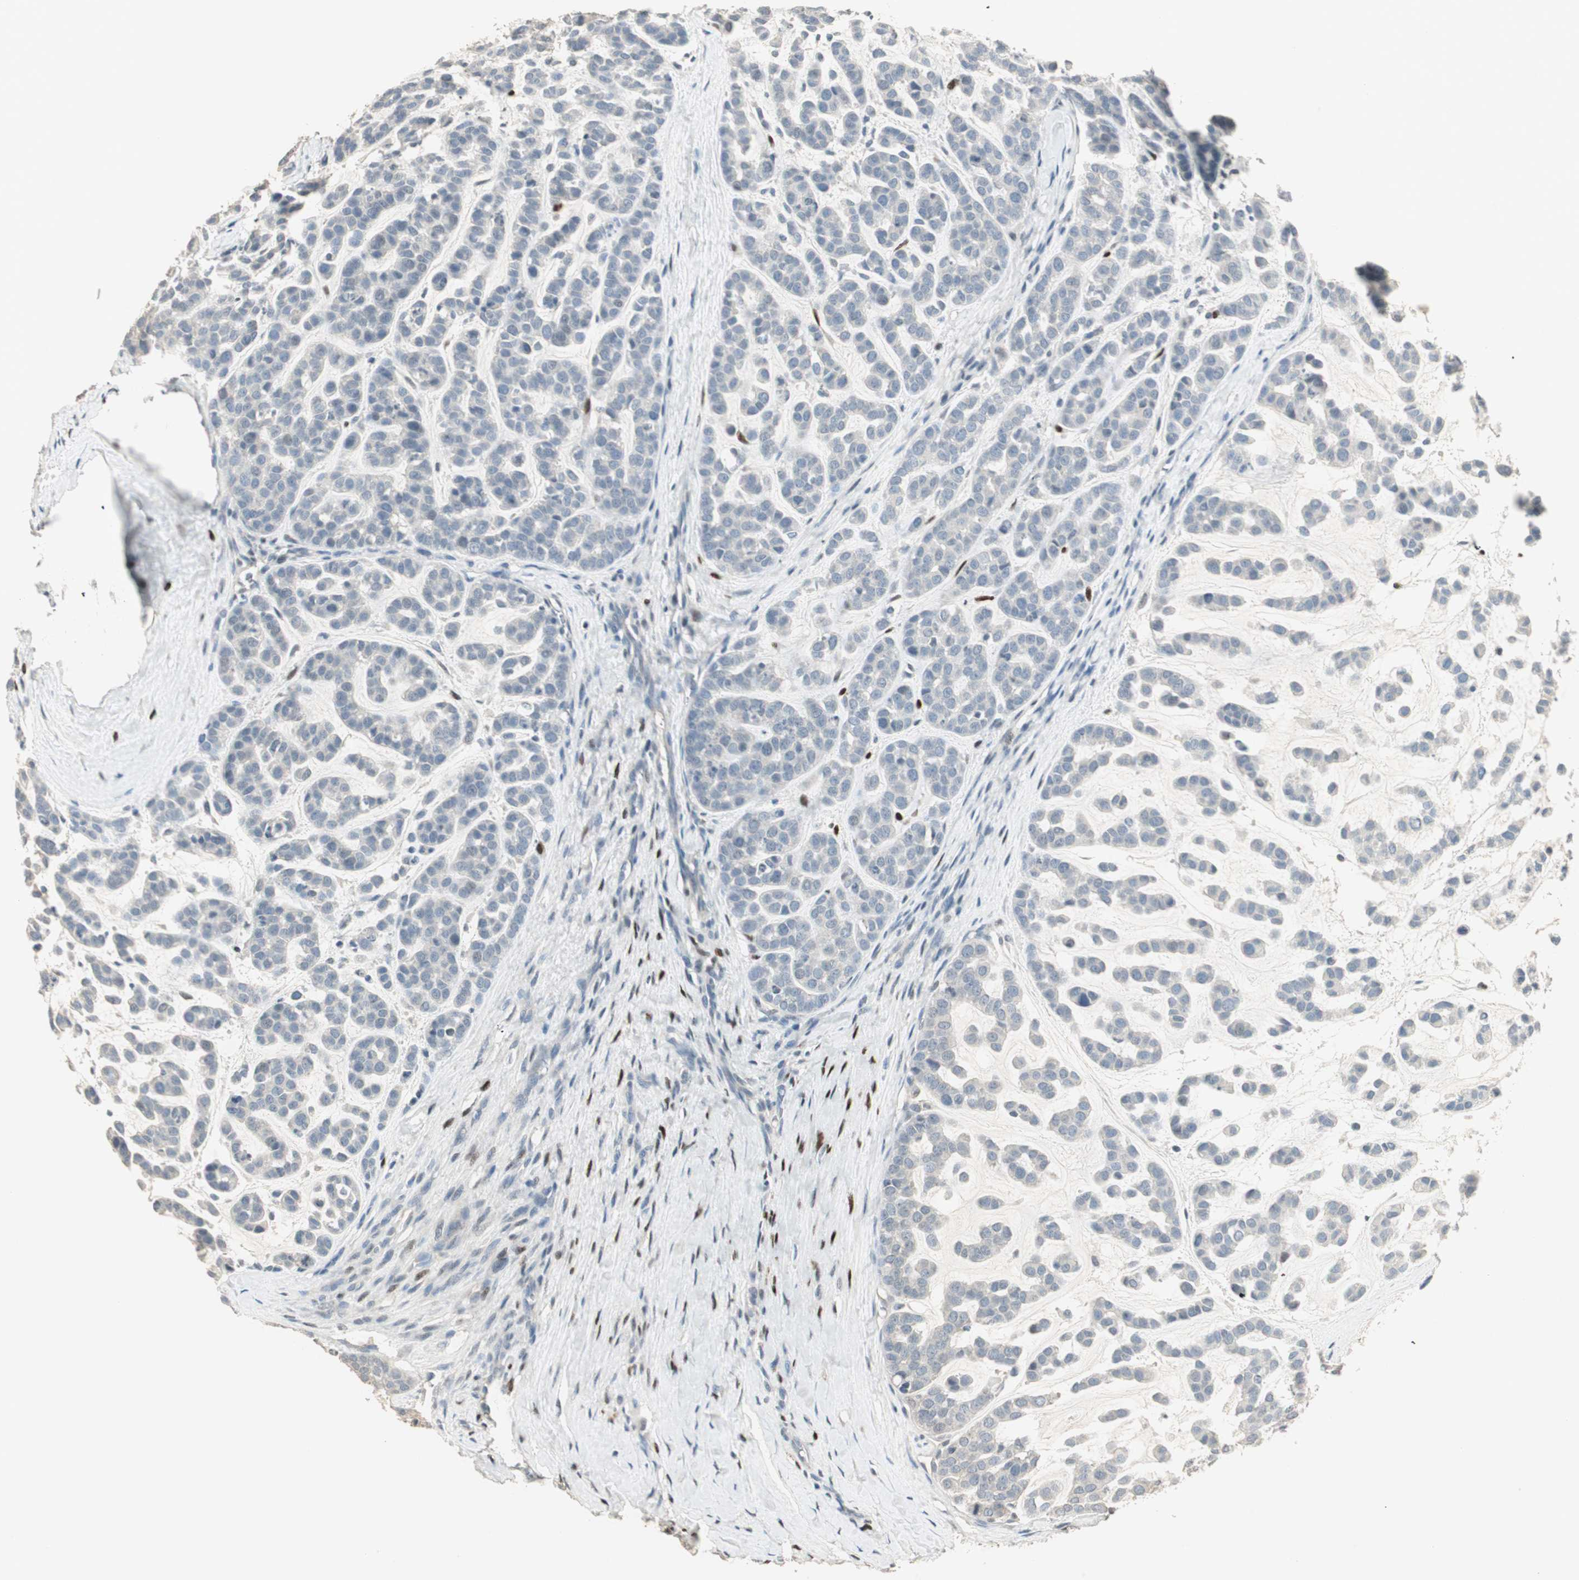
{"staining": {"intensity": "negative", "quantity": "none", "location": "none"}, "tissue": "head and neck cancer", "cell_type": "Tumor cells", "image_type": "cancer", "snomed": [{"axis": "morphology", "description": "Adenocarcinoma, NOS"}, {"axis": "morphology", "description": "Adenoma, NOS"}, {"axis": "topography", "description": "Head-Neck"}], "caption": "Immunohistochemical staining of human head and neck adenocarcinoma exhibits no significant positivity in tumor cells.", "gene": "RUNX2", "patient": {"sex": "female", "age": 55}}